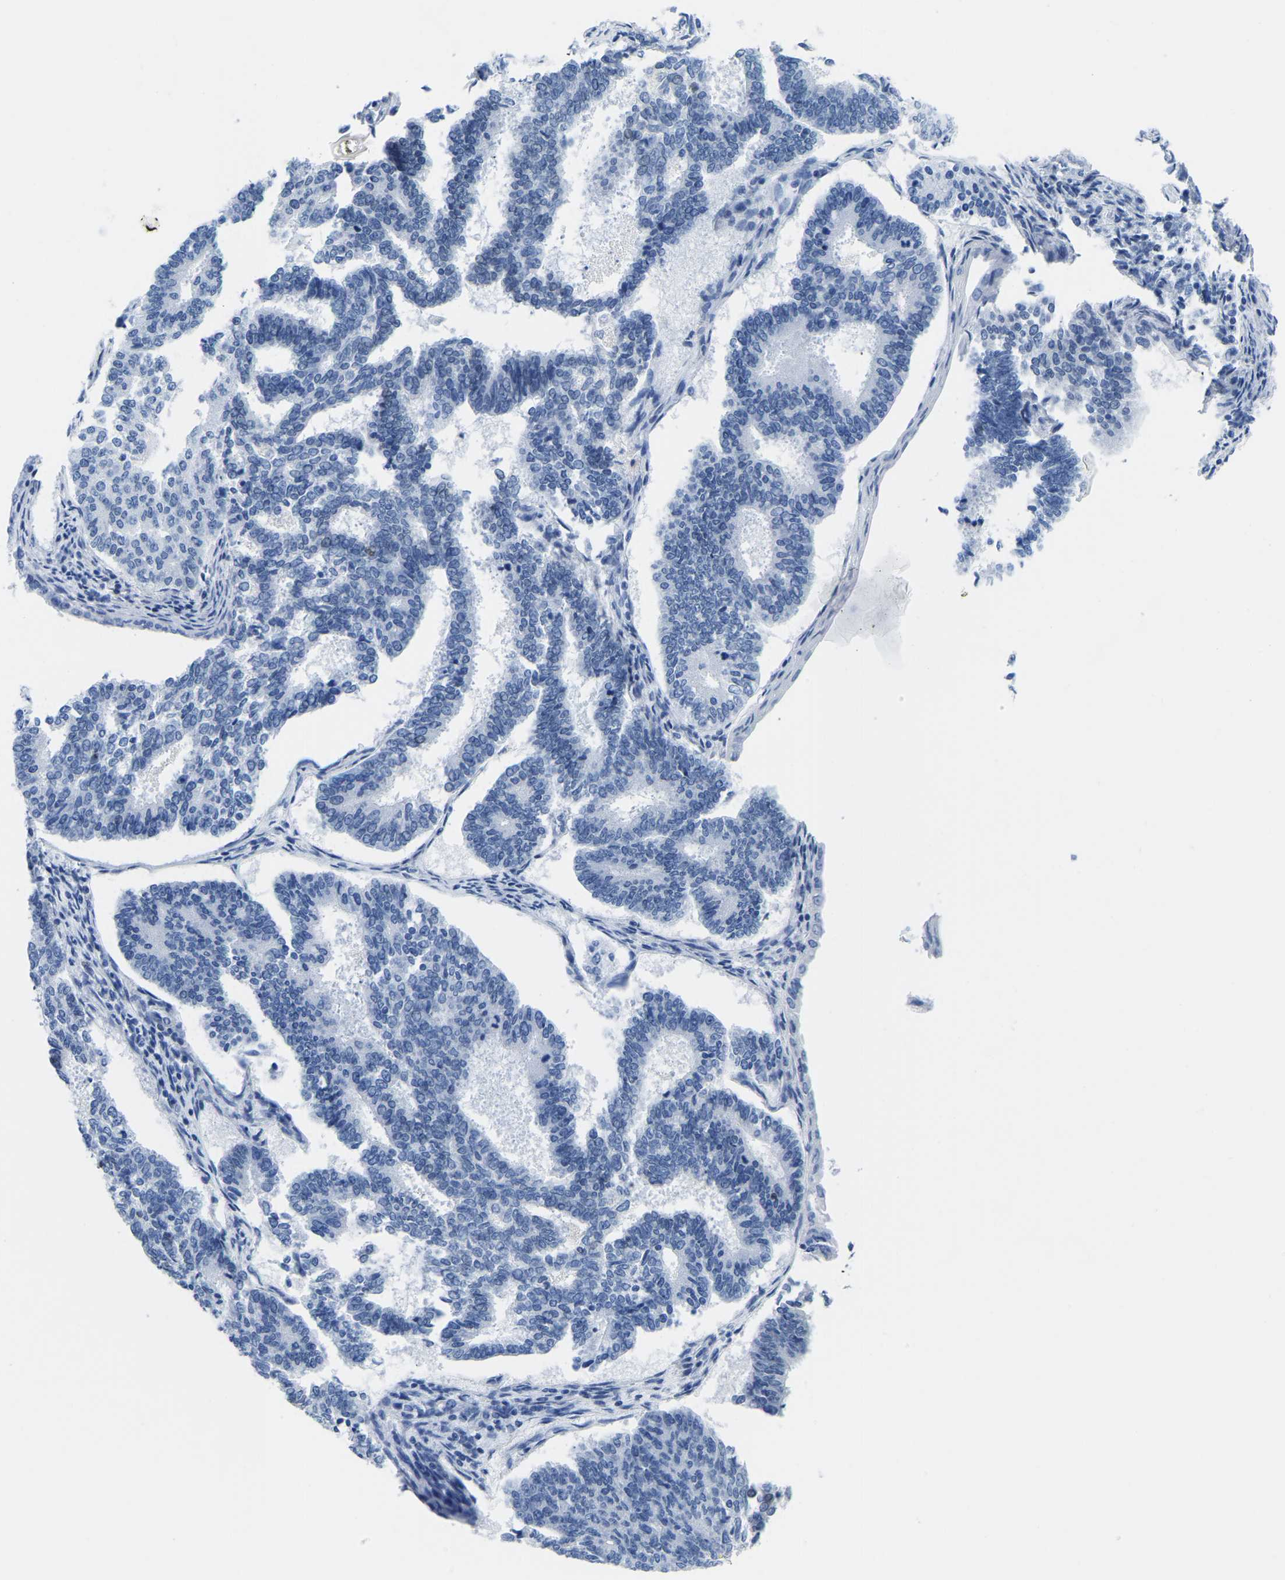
{"staining": {"intensity": "negative", "quantity": "none", "location": "none"}, "tissue": "endometrial cancer", "cell_type": "Tumor cells", "image_type": "cancer", "snomed": [{"axis": "morphology", "description": "Adenocarcinoma, NOS"}, {"axis": "topography", "description": "Endometrium"}], "caption": "Endometrial cancer (adenocarcinoma) stained for a protein using immunohistochemistry demonstrates no staining tumor cells.", "gene": "UPK3A", "patient": {"sex": "female", "age": 70}}